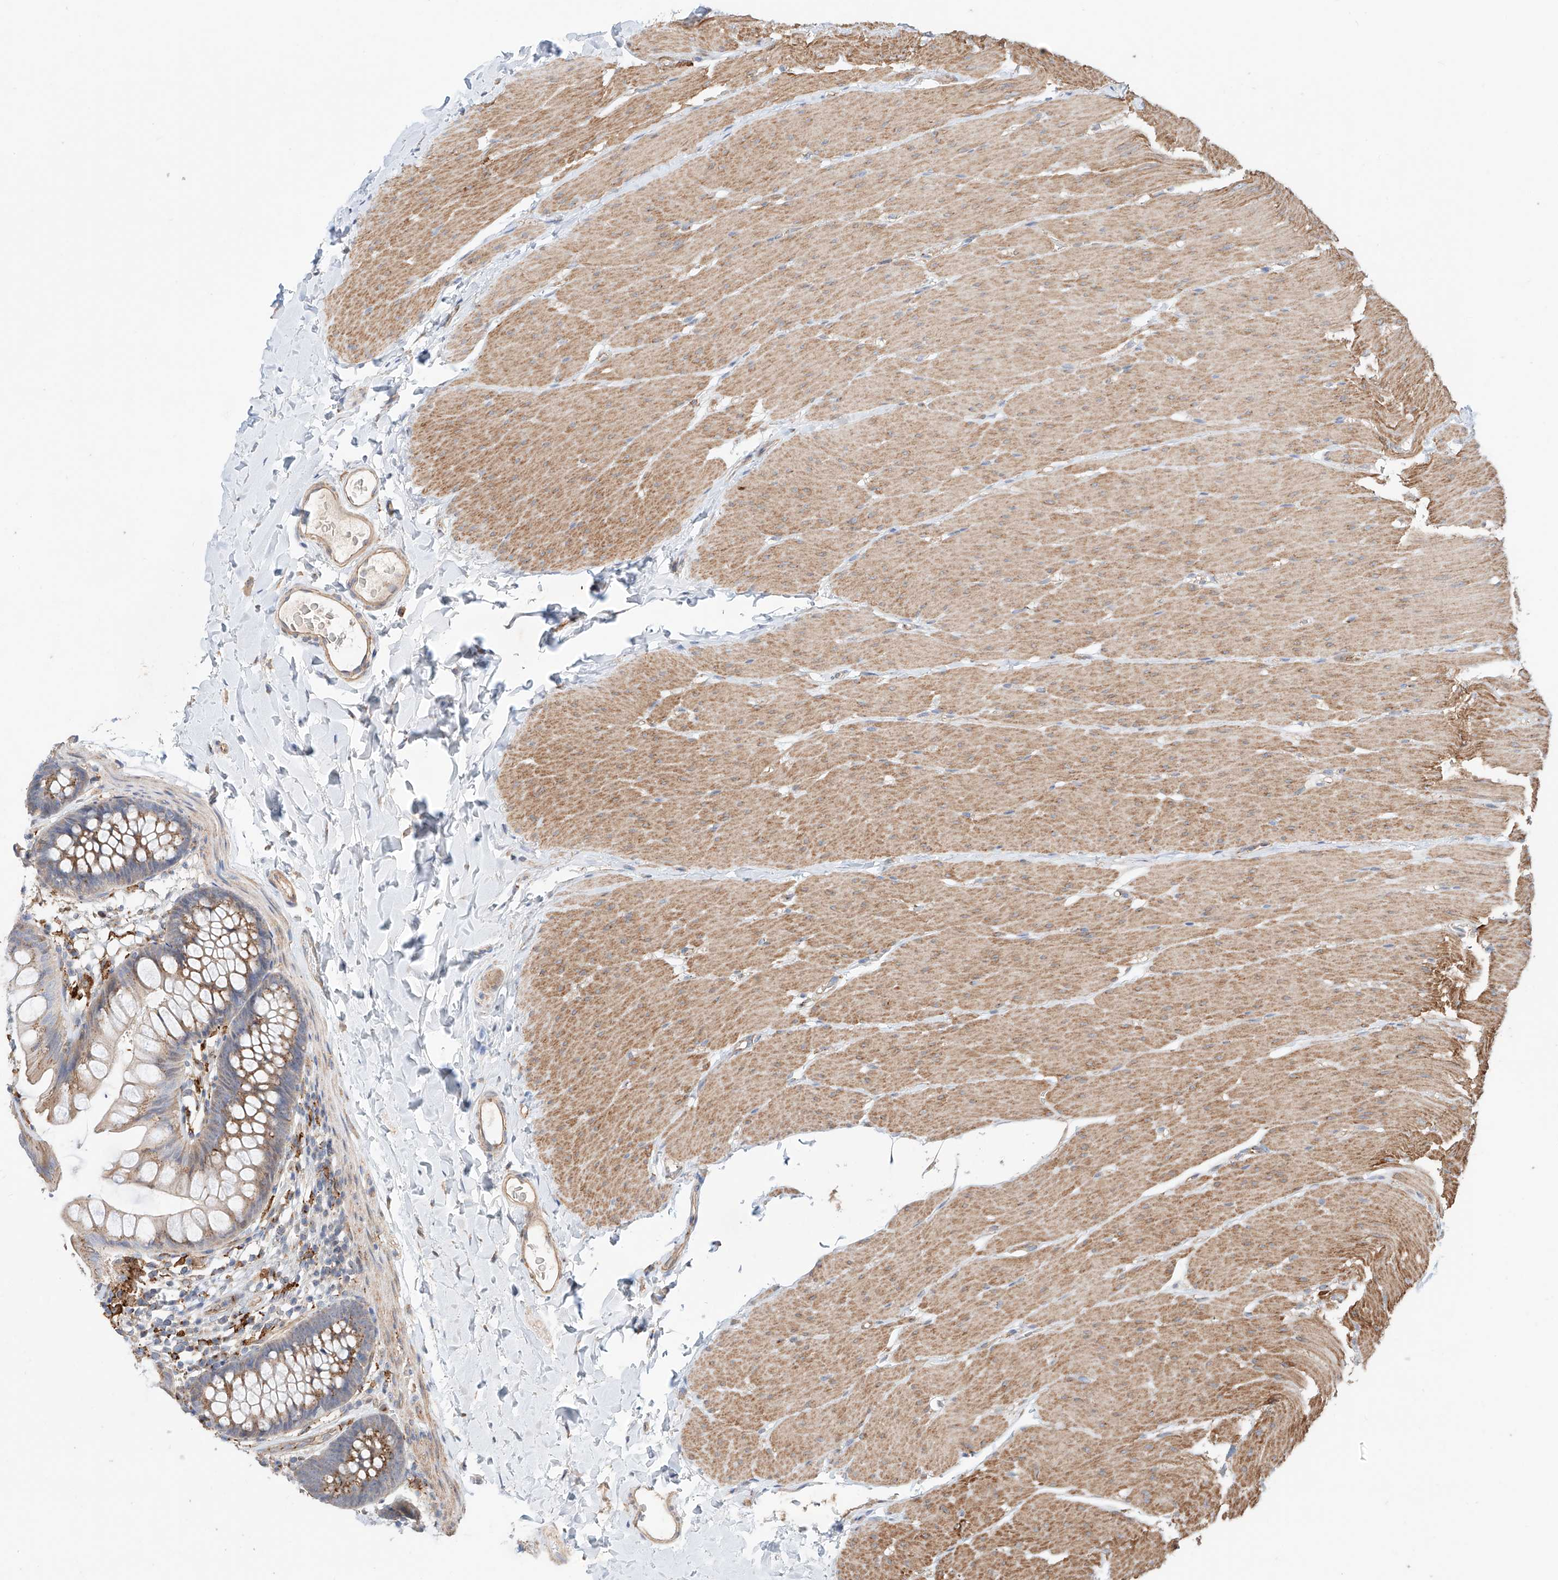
{"staining": {"intensity": "moderate", "quantity": ">75%", "location": "cytoplasmic/membranous"}, "tissue": "colon", "cell_type": "Endothelial cells", "image_type": "normal", "snomed": [{"axis": "morphology", "description": "Normal tissue, NOS"}, {"axis": "topography", "description": "Colon"}], "caption": "Moderate cytoplasmic/membranous staining is seen in approximately >75% of endothelial cells in normal colon.", "gene": "MOSPD1", "patient": {"sex": "female", "age": 62}}